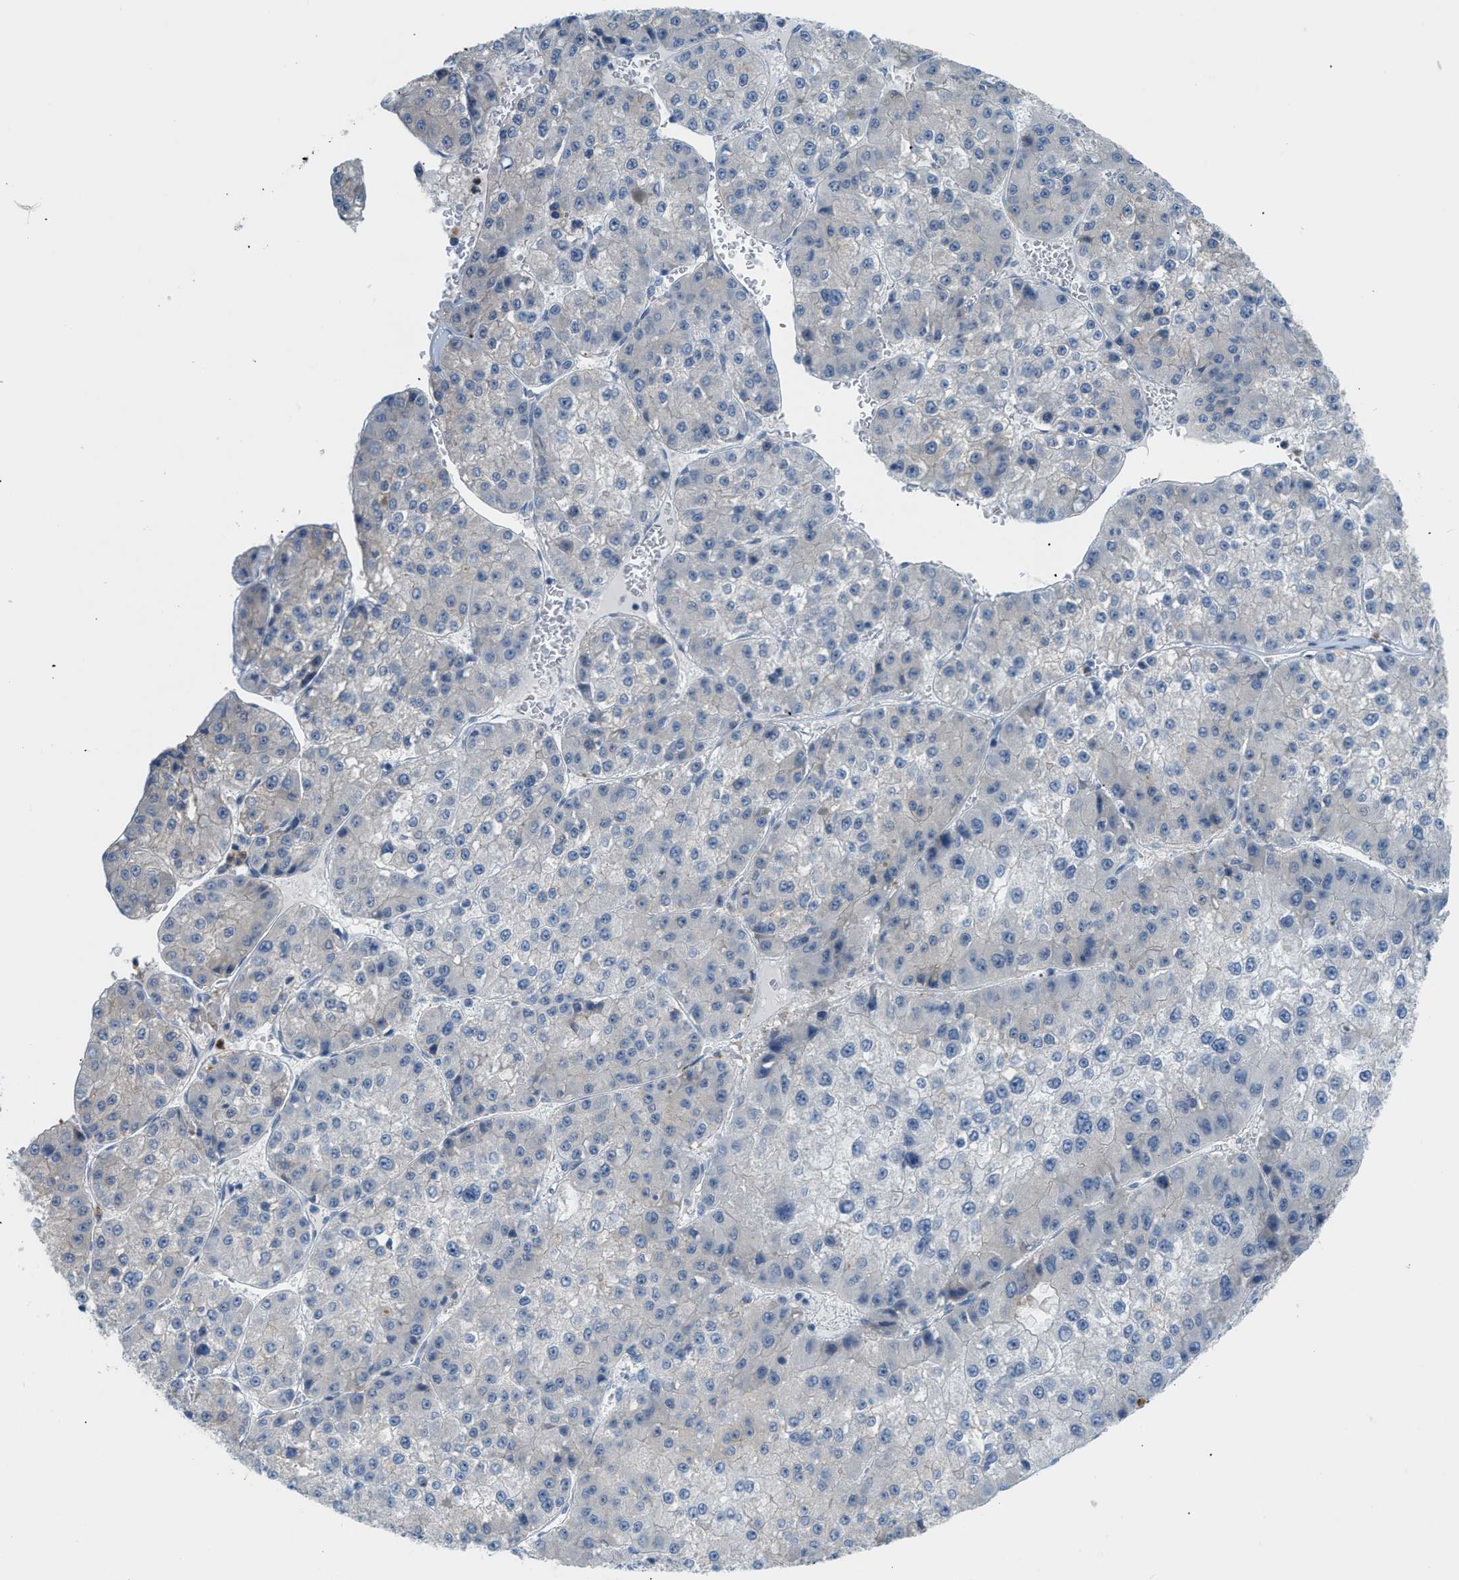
{"staining": {"intensity": "negative", "quantity": "none", "location": "none"}, "tissue": "liver cancer", "cell_type": "Tumor cells", "image_type": "cancer", "snomed": [{"axis": "morphology", "description": "Carcinoma, Hepatocellular, NOS"}, {"axis": "topography", "description": "Liver"}], "caption": "IHC photomicrograph of neoplastic tissue: hepatocellular carcinoma (liver) stained with DAB (3,3'-diaminobenzidine) demonstrates no significant protein staining in tumor cells.", "gene": "ZNF408", "patient": {"sex": "female", "age": 73}}